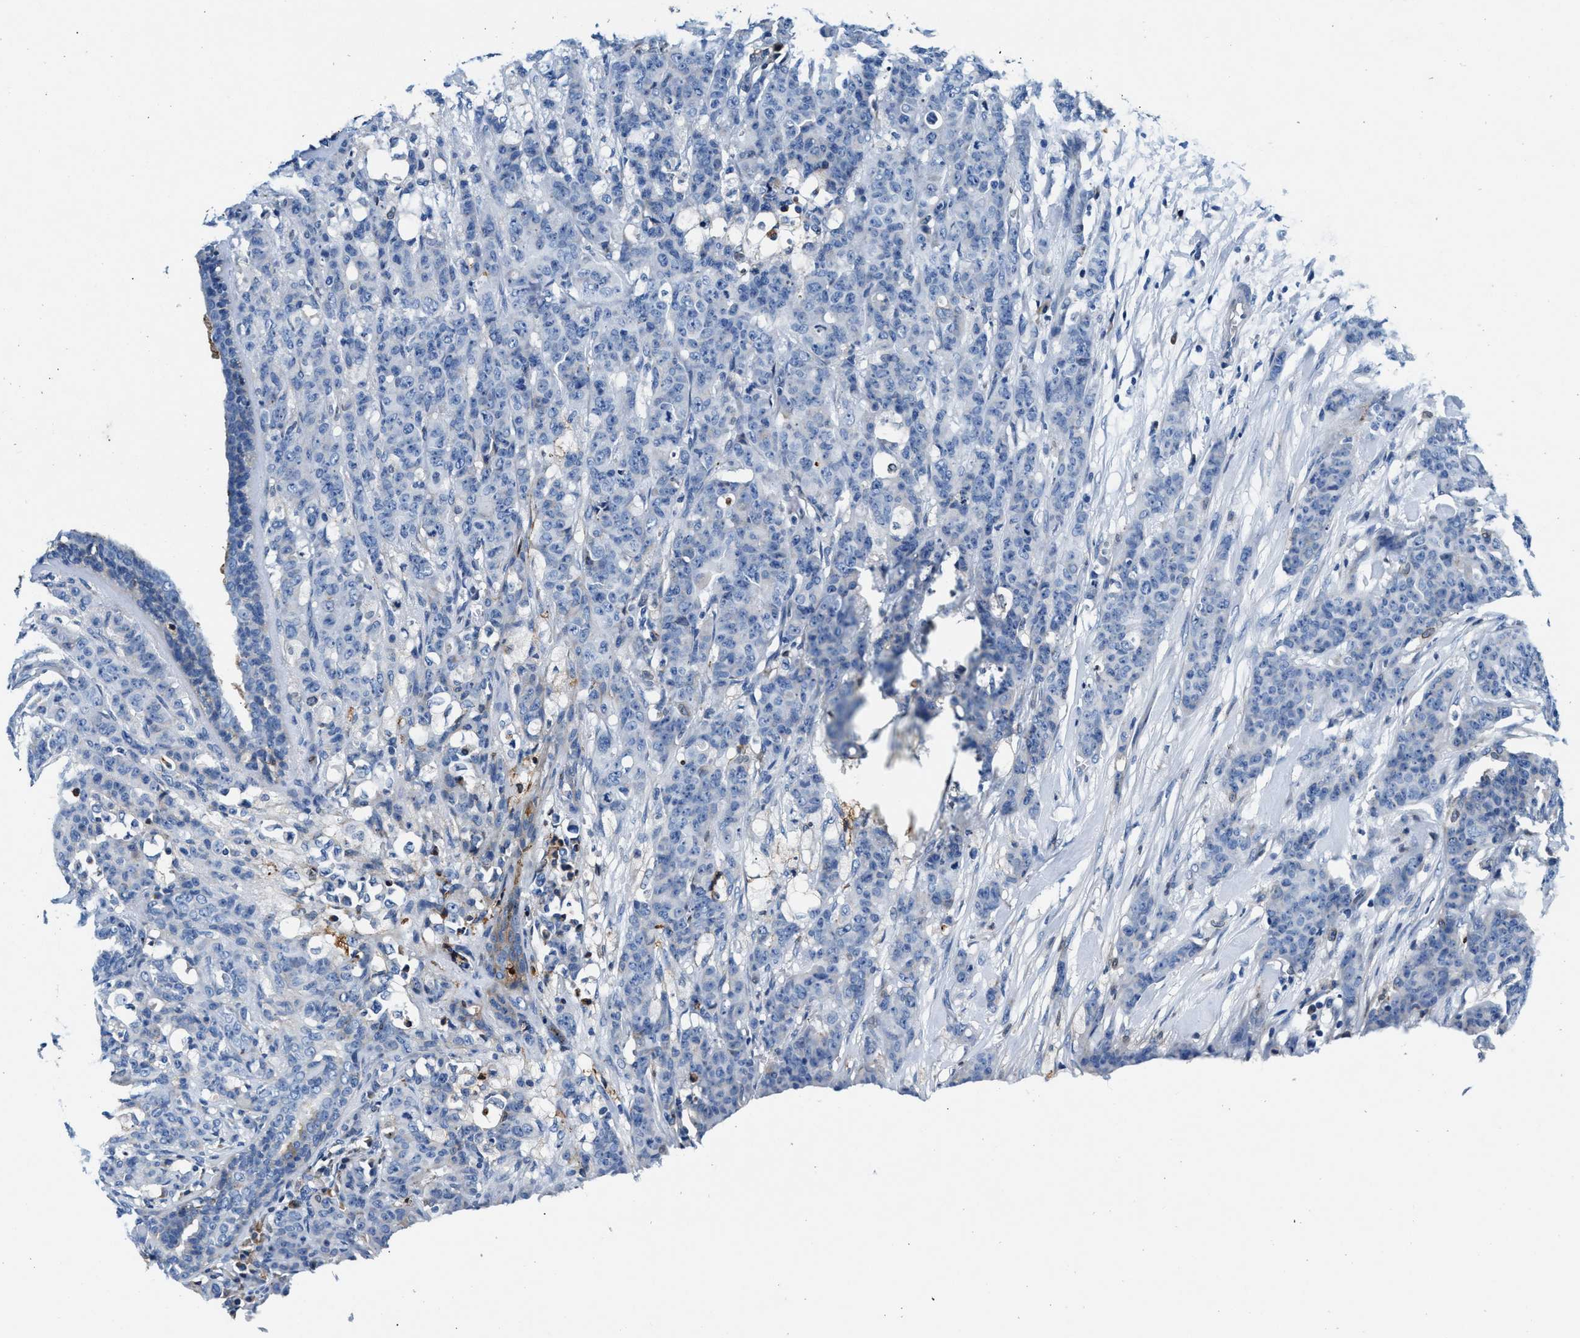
{"staining": {"intensity": "negative", "quantity": "none", "location": "none"}, "tissue": "breast cancer", "cell_type": "Tumor cells", "image_type": "cancer", "snomed": [{"axis": "morphology", "description": "Normal tissue, NOS"}, {"axis": "morphology", "description": "Duct carcinoma"}, {"axis": "topography", "description": "Breast"}], "caption": "Immunohistochemistry (IHC) histopathology image of neoplastic tissue: human breast infiltrating ductal carcinoma stained with DAB reveals no significant protein staining in tumor cells.", "gene": "SLFN11", "patient": {"sex": "female", "age": 40}}